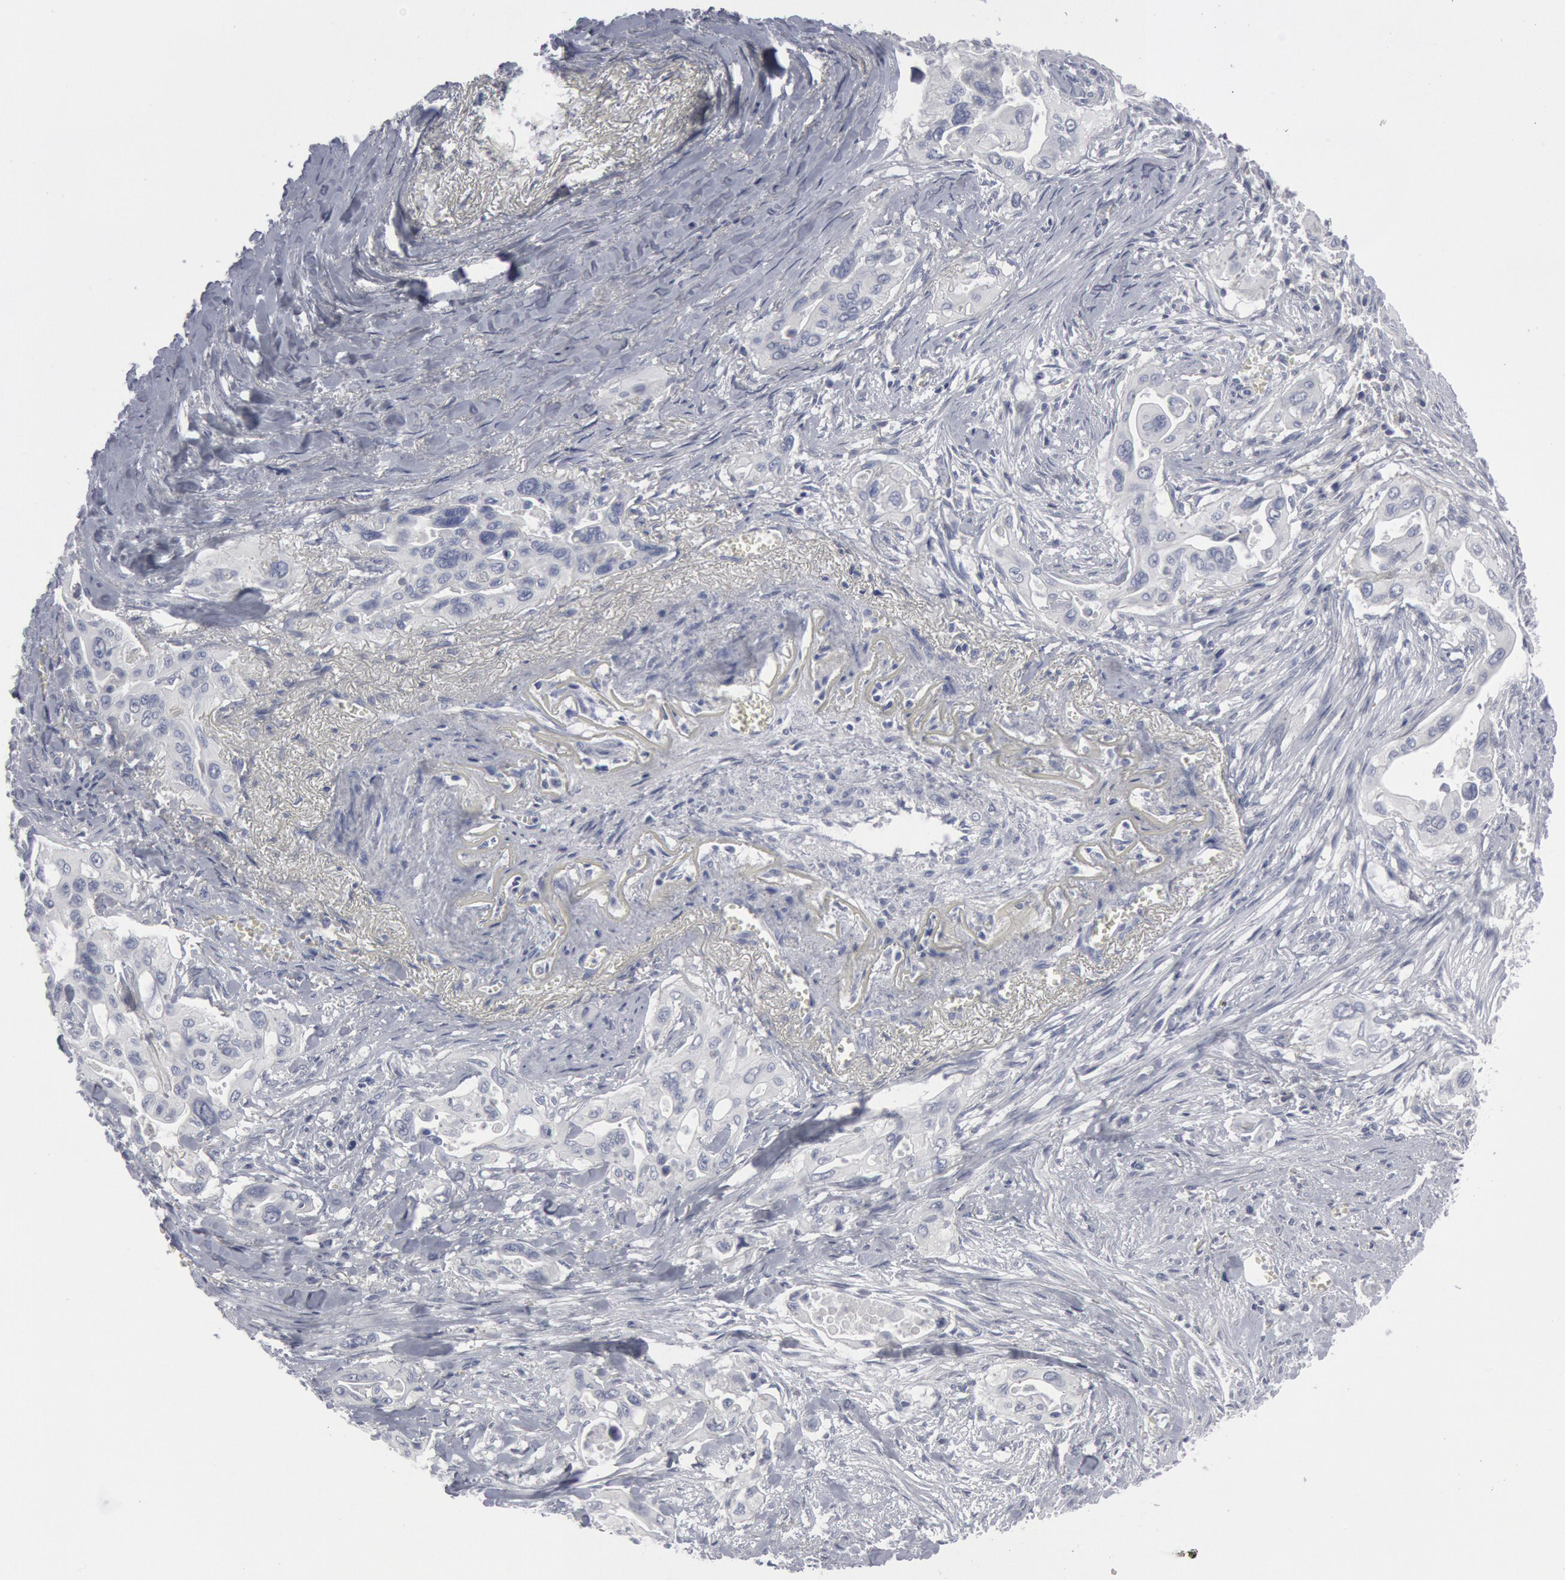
{"staining": {"intensity": "negative", "quantity": "none", "location": "none"}, "tissue": "pancreatic cancer", "cell_type": "Tumor cells", "image_type": "cancer", "snomed": [{"axis": "morphology", "description": "Adenocarcinoma, NOS"}, {"axis": "topography", "description": "Pancreas"}], "caption": "IHC of pancreatic cancer (adenocarcinoma) exhibits no staining in tumor cells.", "gene": "DMC1", "patient": {"sex": "male", "age": 77}}